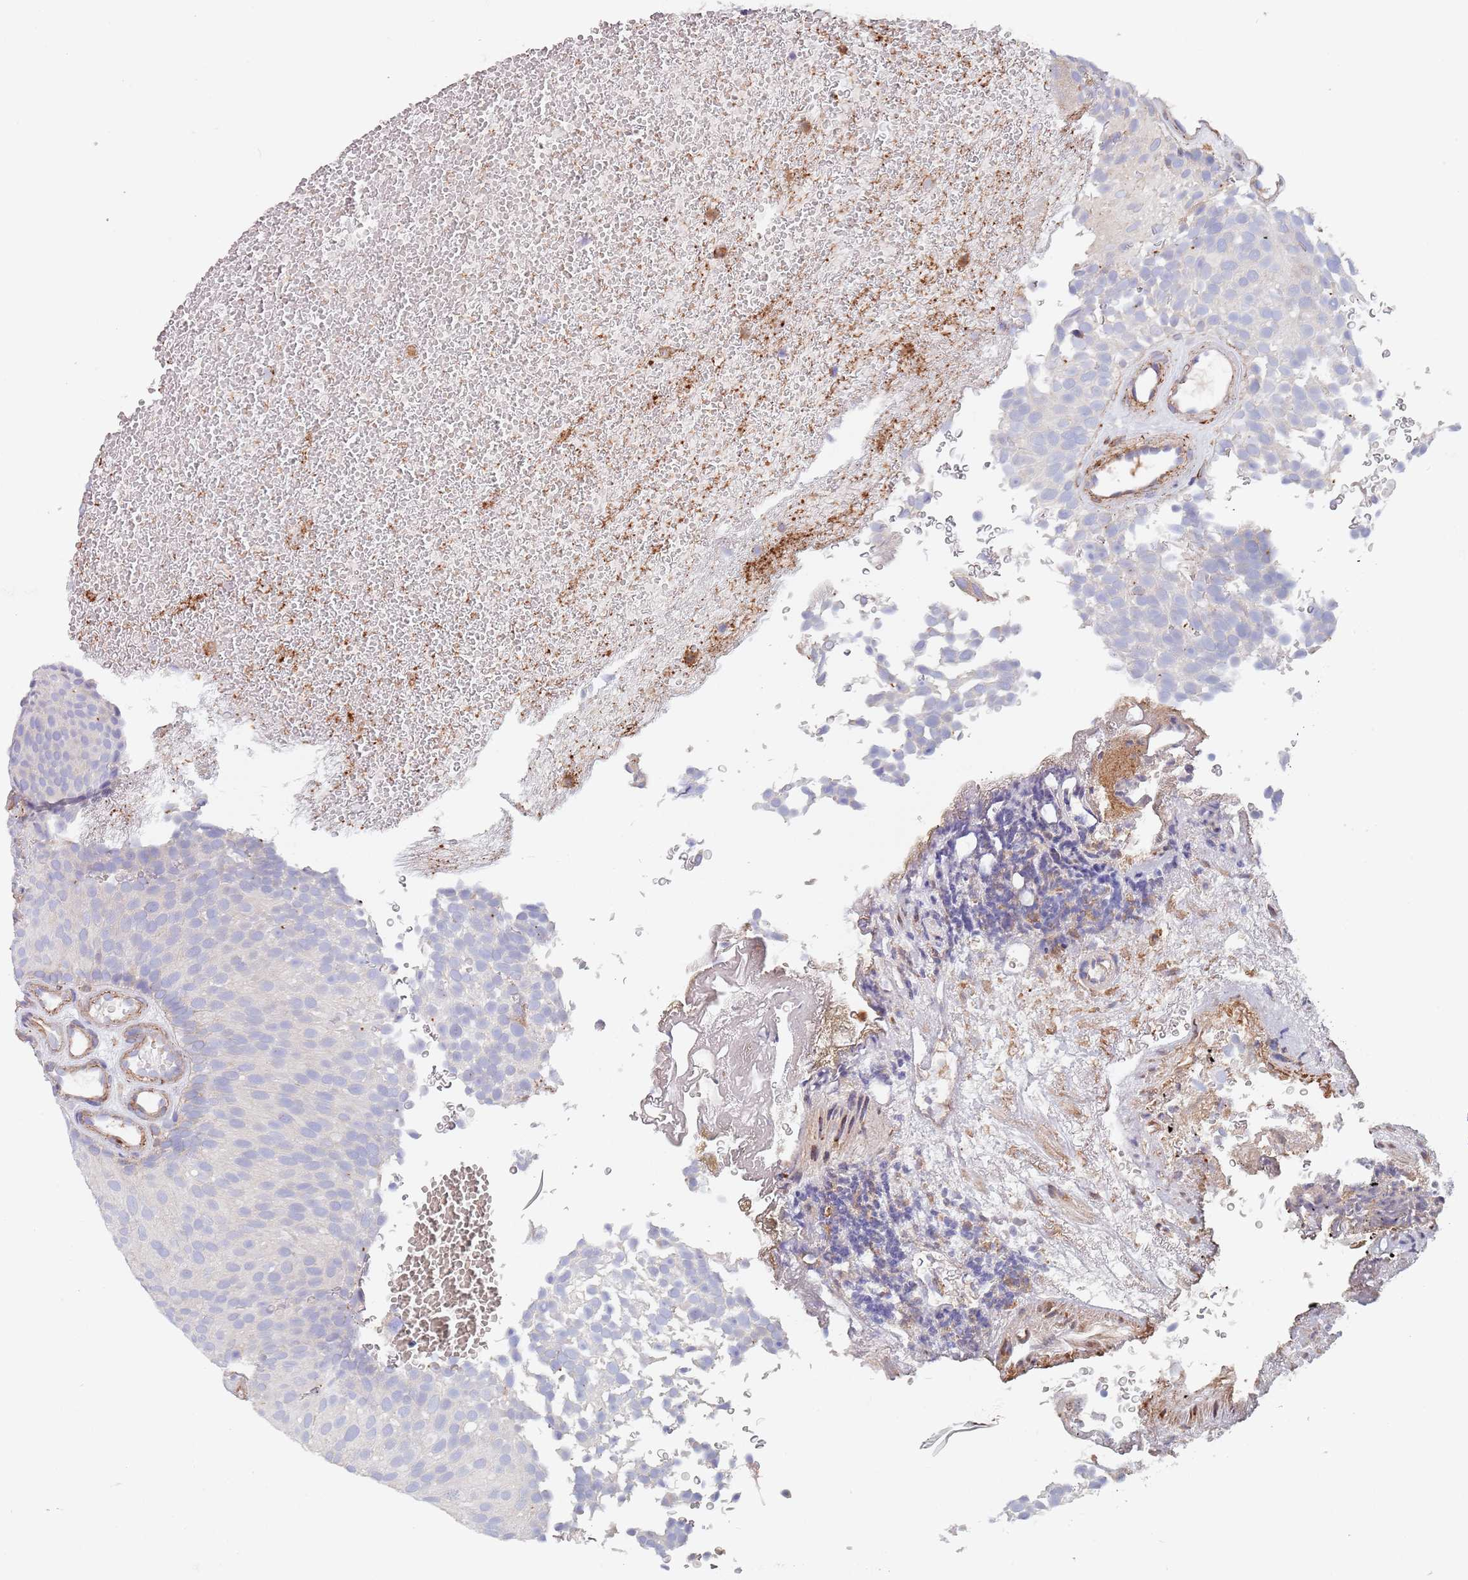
{"staining": {"intensity": "negative", "quantity": "none", "location": "none"}, "tissue": "urothelial cancer", "cell_type": "Tumor cells", "image_type": "cancer", "snomed": [{"axis": "morphology", "description": "Urothelial carcinoma, Low grade"}, {"axis": "topography", "description": "Urinary bladder"}], "caption": "Immunohistochemistry (IHC) photomicrograph of neoplastic tissue: urothelial cancer stained with DAB displays no significant protein expression in tumor cells.", "gene": "DCUN1D3", "patient": {"sex": "male", "age": 78}}